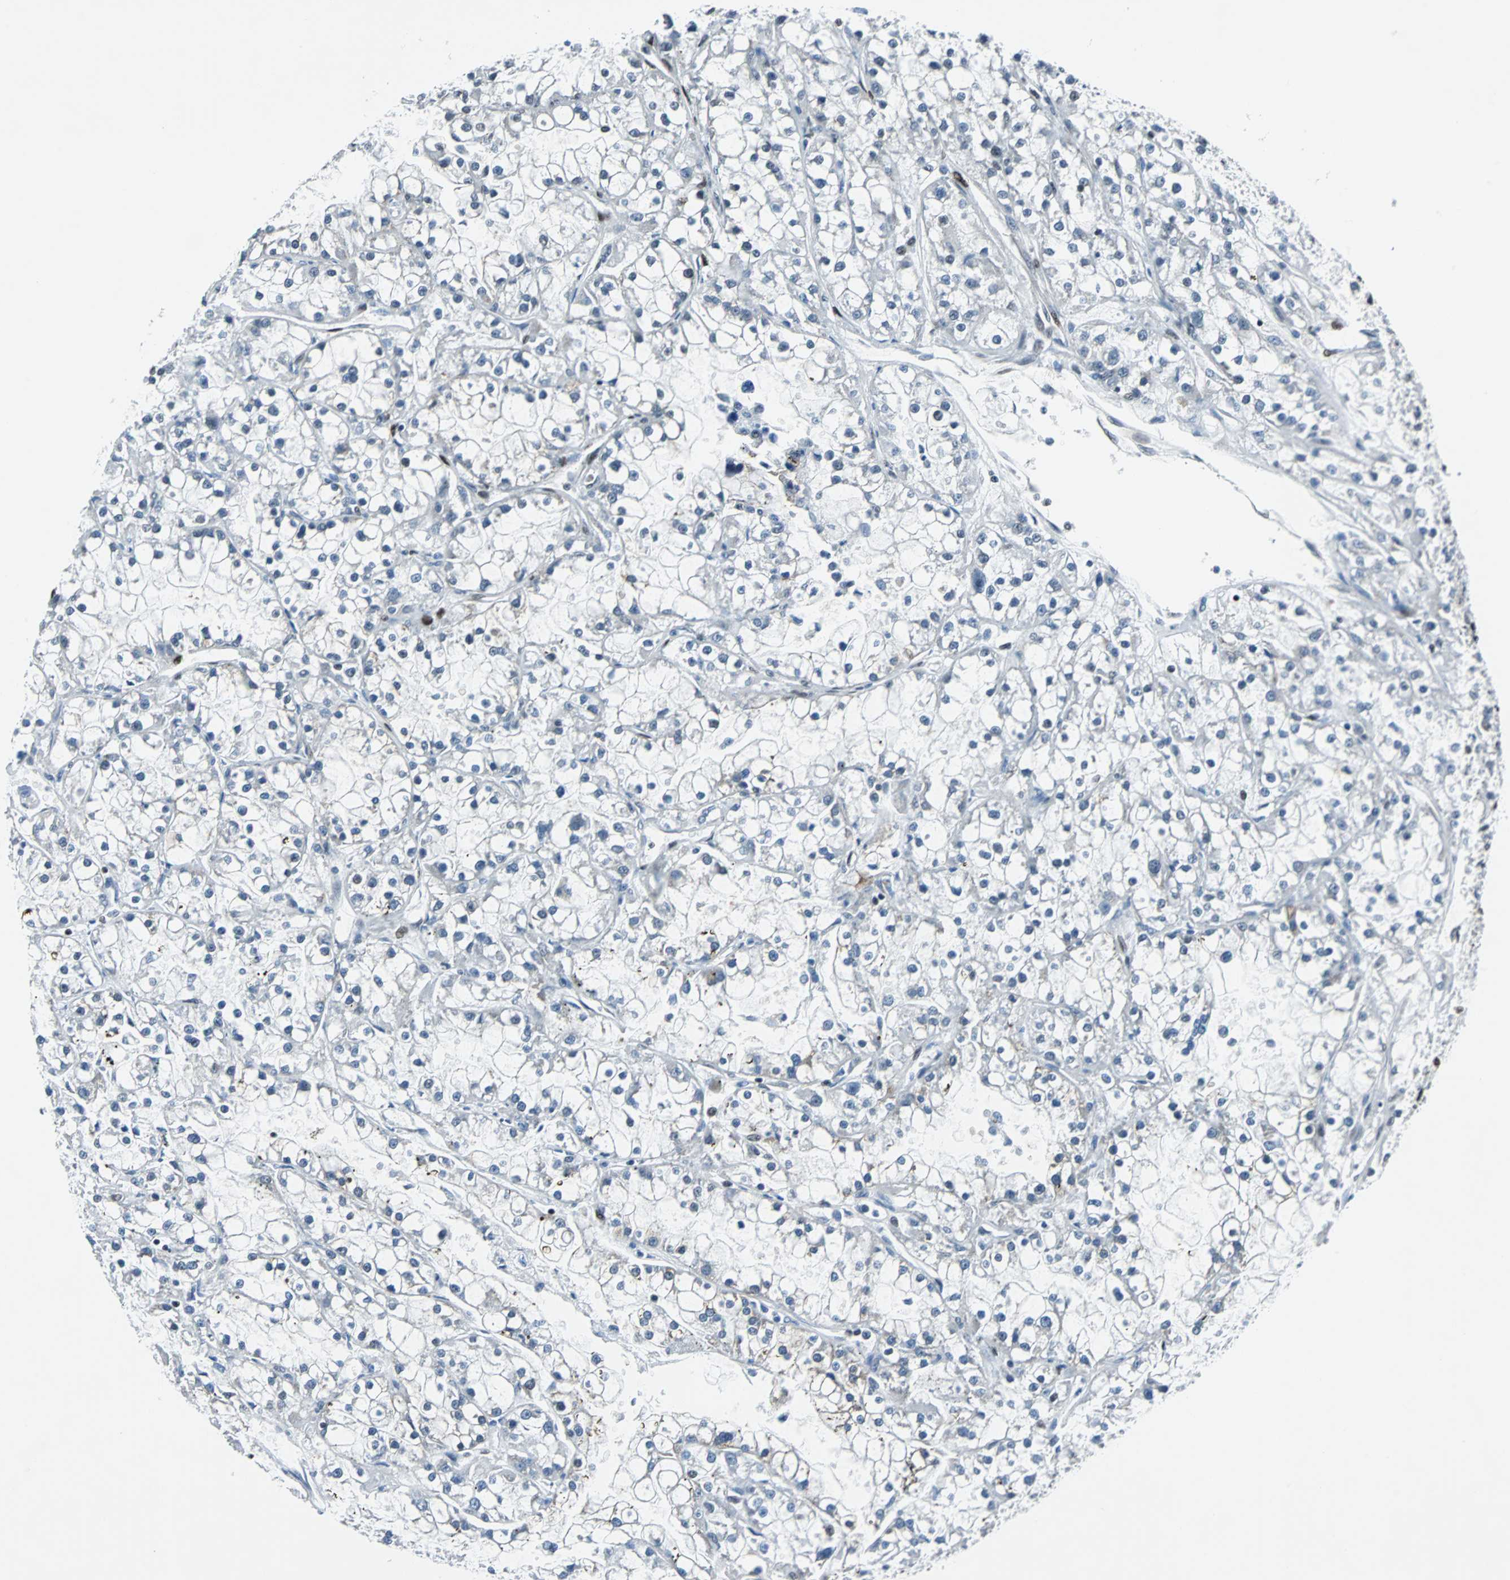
{"staining": {"intensity": "moderate", "quantity": "25%-75%", "location": "nuclear"}, "tissue": "renal cancer", "cell_type": "Tumor cells", "image_type": "cancer", "snomed": [{"axis": "morphology", "description": "Adenocarcinoma, NOS"}, {"axis": "topography", "description": "Kidney"}], "caption": "Tumor cells display medium levels of moderate nuclear staining in about 25%-75% of cells in renal cancer (adenocarcinoma).", "gene": "MEF2D", "patient": {"sex": "female", "age": 52}}